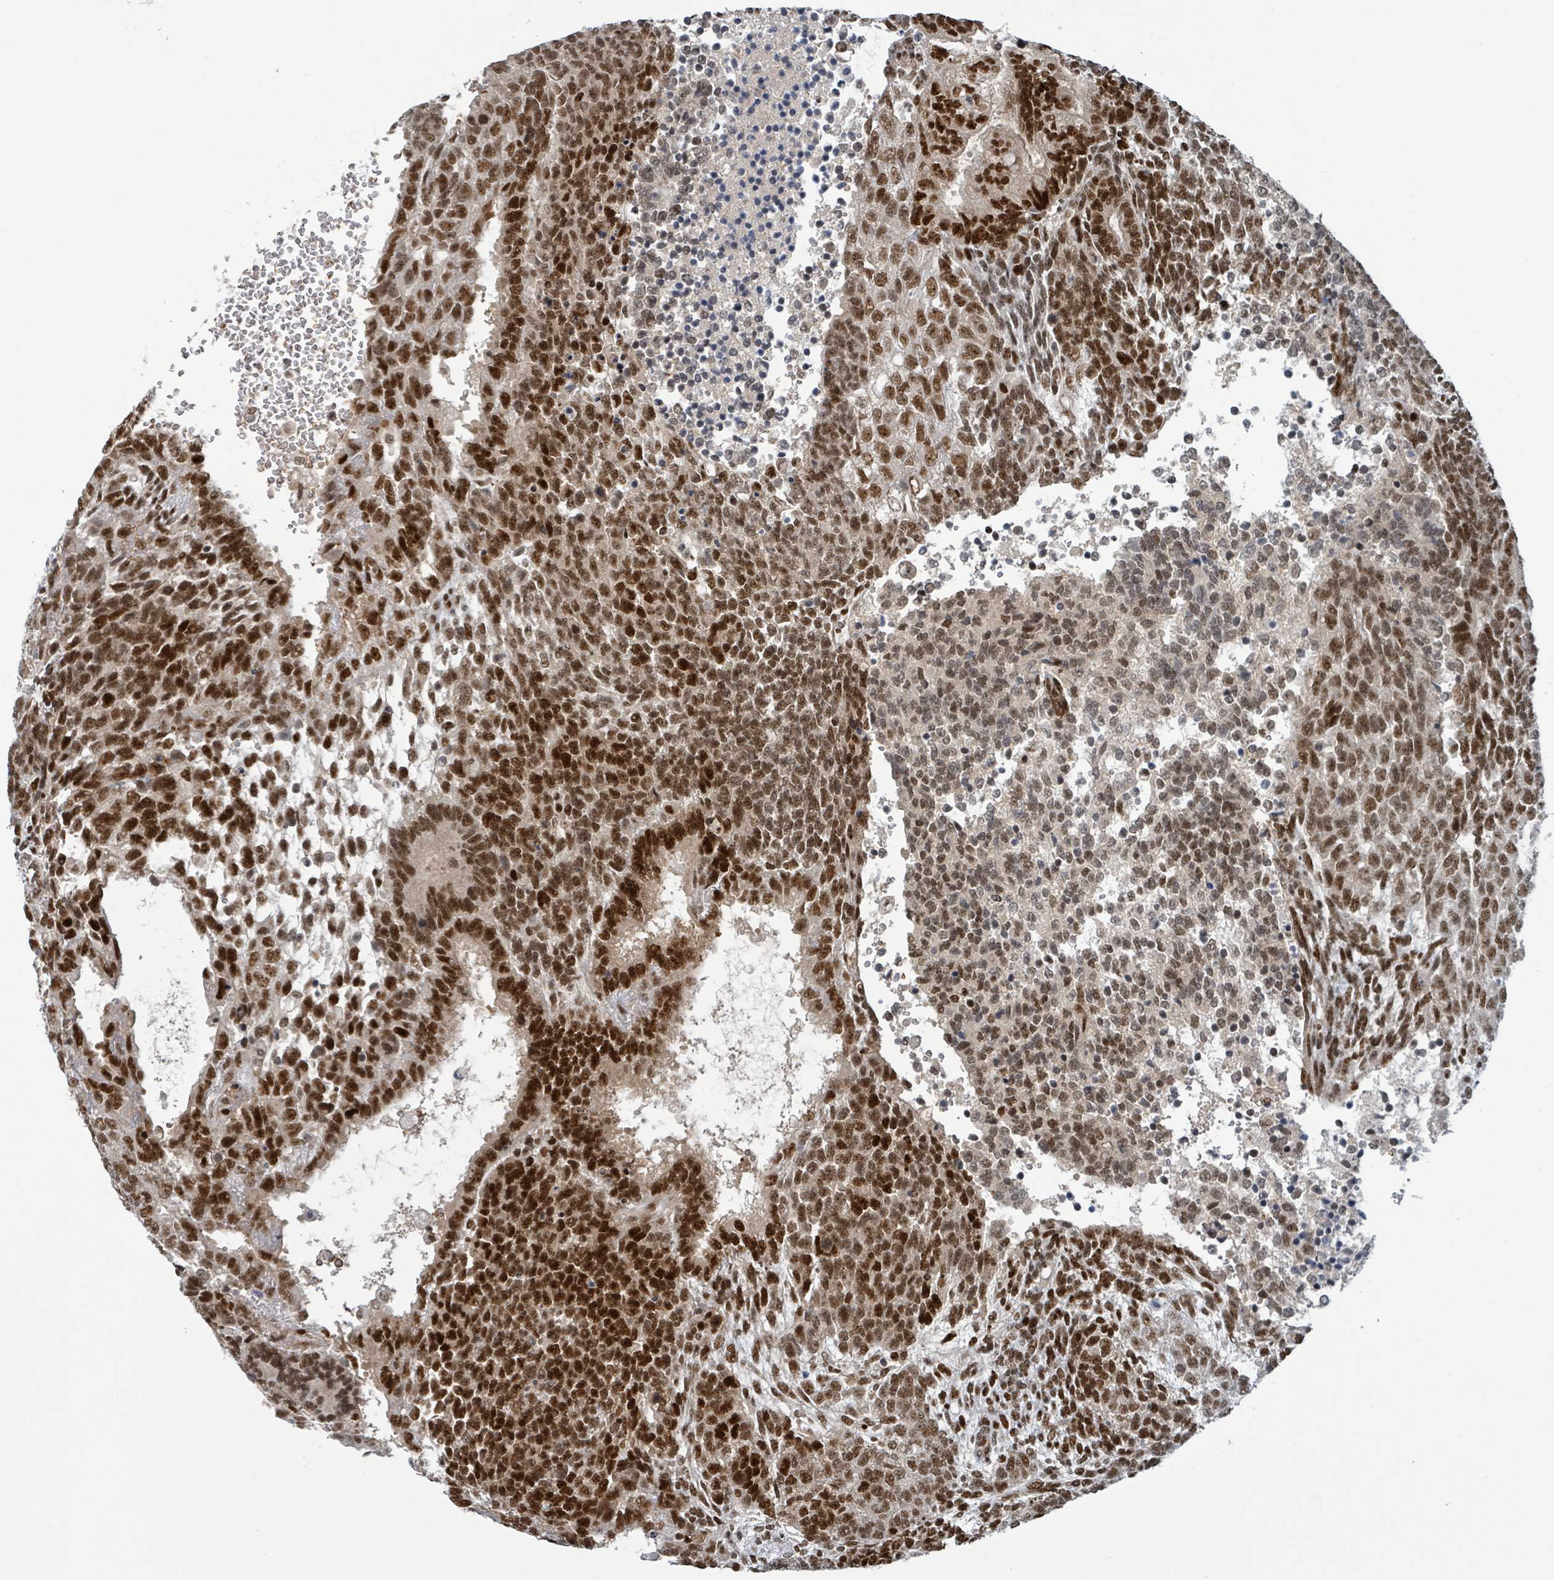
{"staining": {"intensity": "strong", "quantity": ">75%", "location": "nuclear"}, "tissue": "testis cancer", "cell_type": "Tumor cells", "image_type": "cancer", "snomed": [{"axis": "morphology", "description": "Carcinoma, Embryonal, NOS"}, {"axis": "topography", "description": "Testis"}], "caption": "Testis cancer (embryonal carcinoma) stained with a protein marker reveals strong staining in tumor cells.", "gene": "KLF3", "patient": {"sex": "male", "age": 23}}